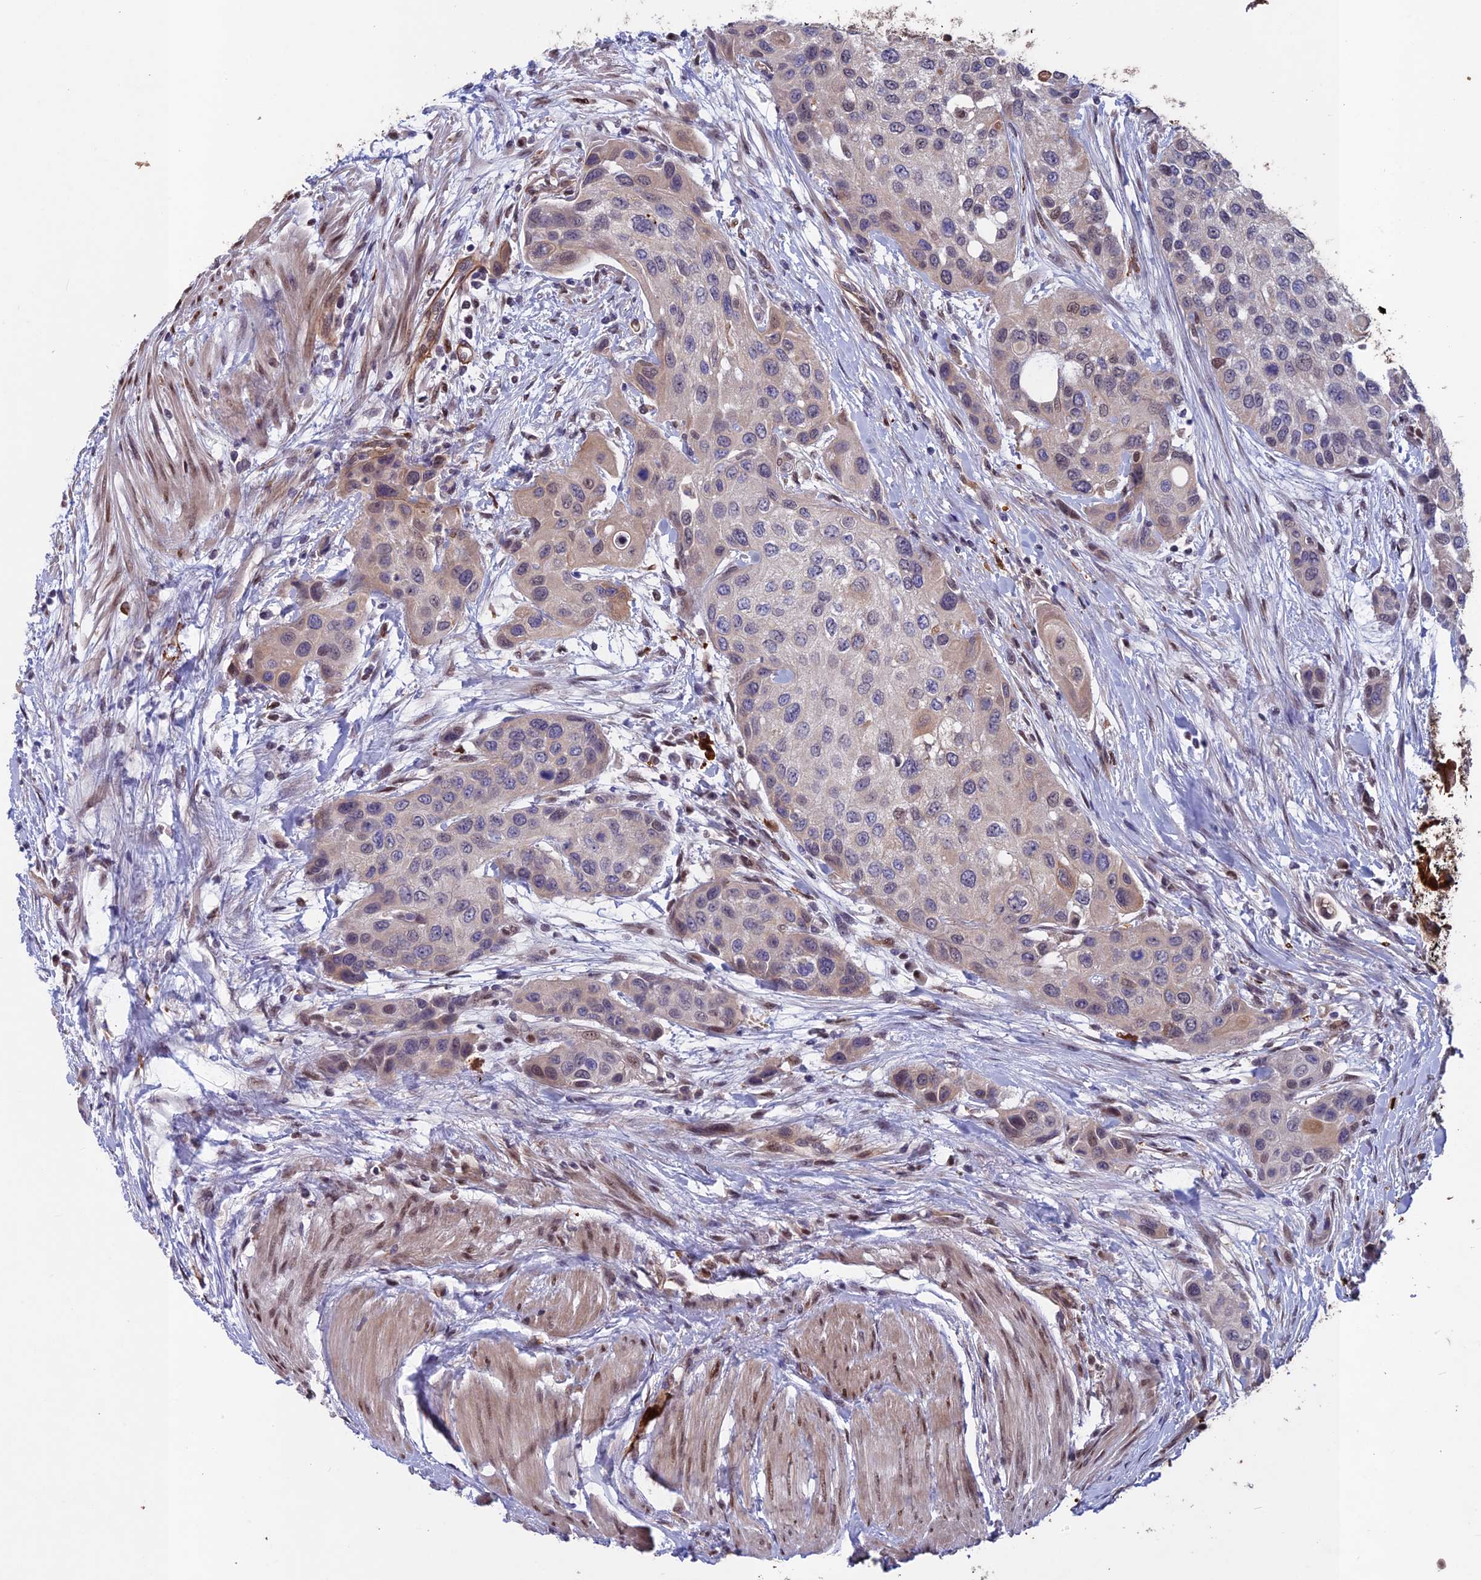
{"staining": {"intensity": "weak", "quantity": "<25%", "location": "cytoplasmic/membranous"}, "tissue": "urothelial cancer", "cell_type": "Tumor cells", "image_type": "cancer", "snomed": [{"axis": "morphology", "description": "Normal tissue, NOS"}, {"axis": "morphology", "description": "Urothelial carcinoma, High grade"}, {"axis": "topography", "description": "Vascular tissue"}, {"axis": "topography", "description": "Urinary bladder"}], "caption": "Tumor cells are negative for protein expression in human high-grade urothelial carcinoma. The staining was performed using DAB (3,3'-diaminobenzidine) to visualize the protein expression in brown, while the nuclei were stained in blue with hematoxylin (Magnification: 20x).", "gene": "MAST2", "patient": {"sex": "female", "age": 56}}